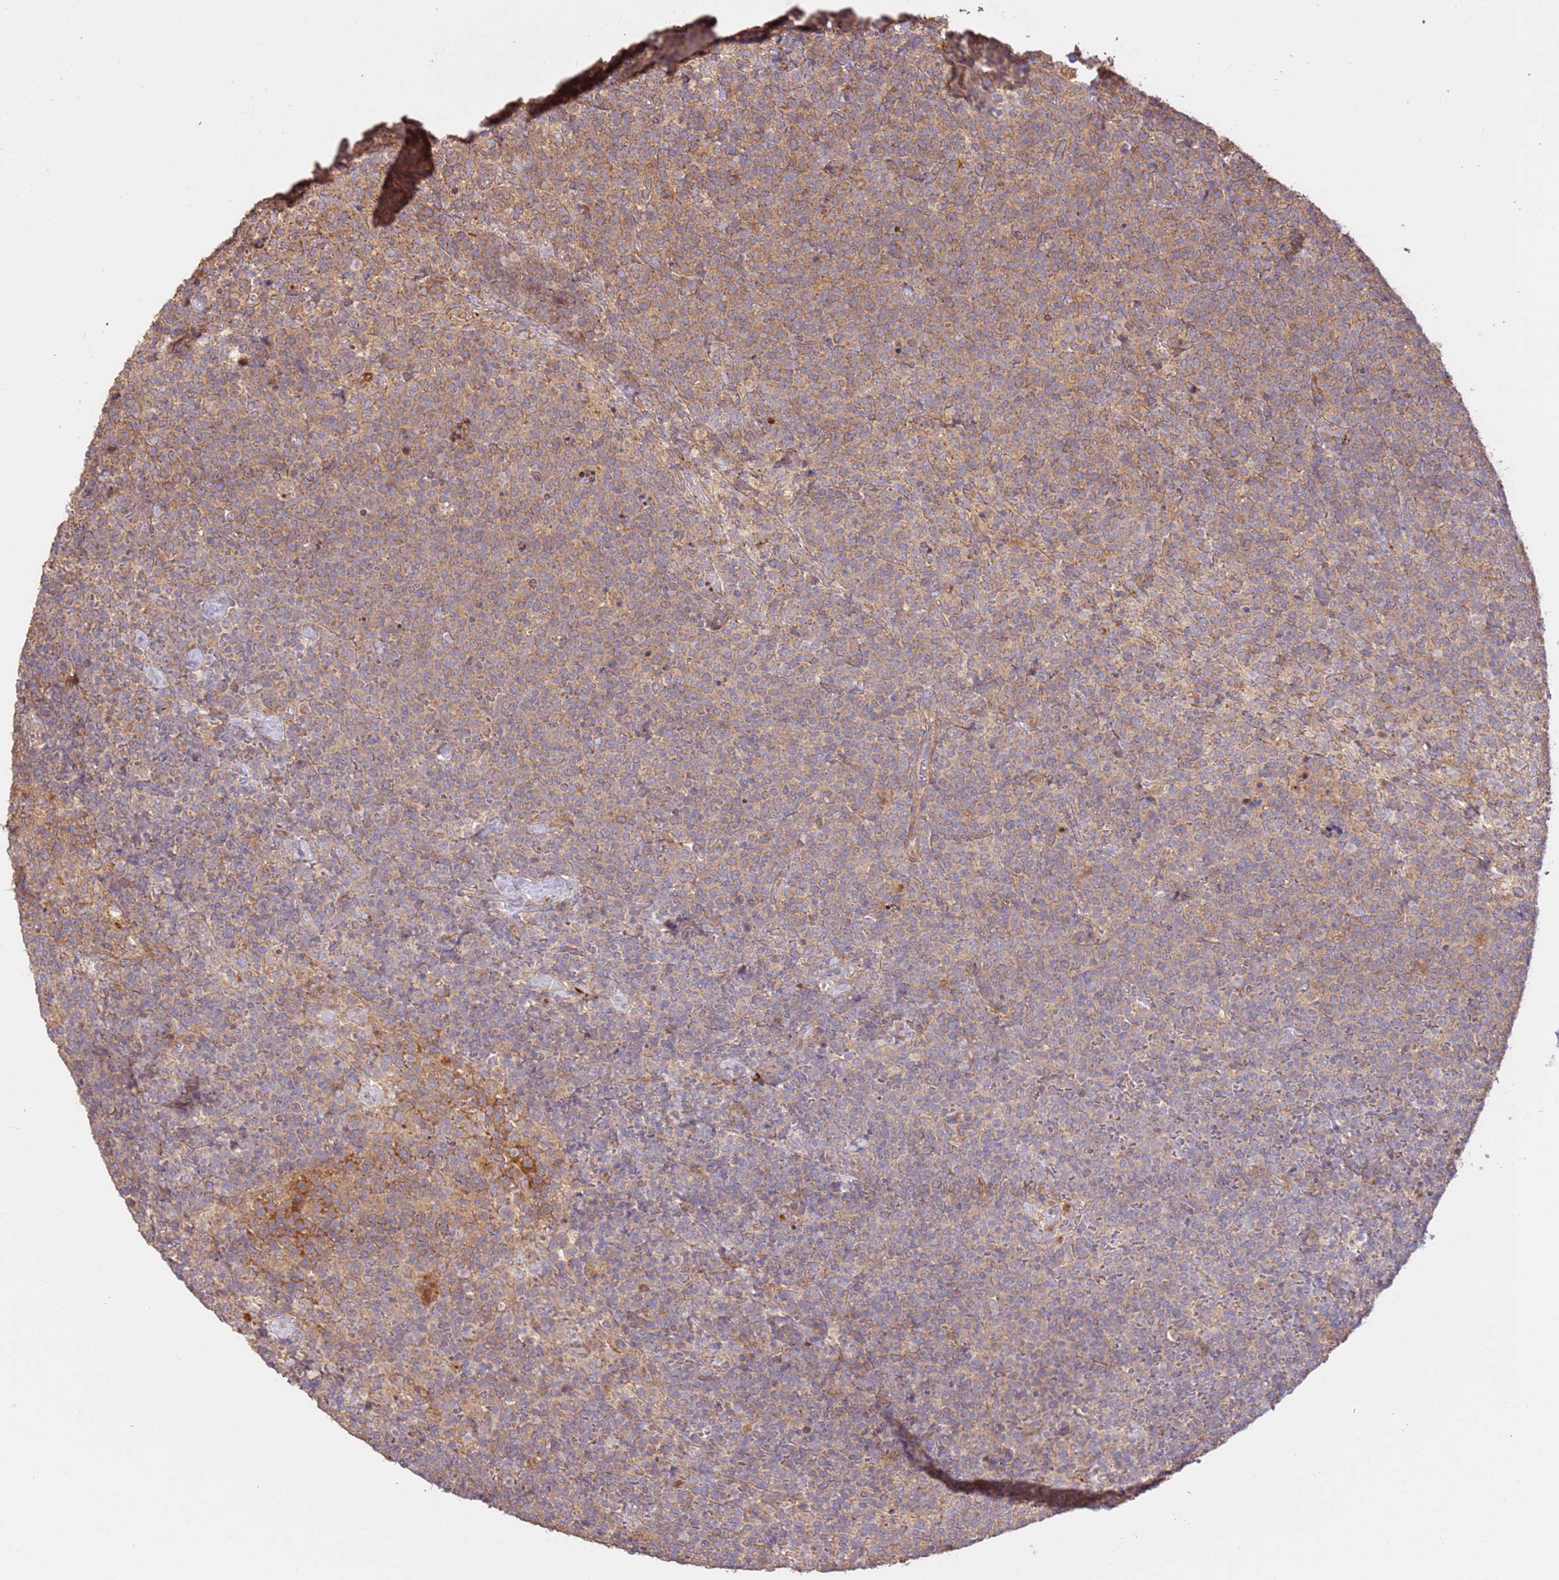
{"staining": {"intensity": "weak", "quantity": ">75%", "location": "cytoplasmic/membranous"}, "tissue": "lymphoma", "cell_type": "Tumor cells", "image_type": "cancer", "snomed": [{"axis": "morphology", "description": "Malignant lymphoma, non-Hodgkin's type, High grade"}, {"axis": "topography", "description": "Lymph node"}], "caption": "IHC of human malignant lymphoma, non-Hodgkin's type (high-grade) demonstrates low levels of weak cytoplasmic/membranous staining in approximately >75% of tumor cells. The protein of interest is shown in brown color, while the nuclei are stained blue.", "gene": "CEP55", "patient": {"sex": "male", "age": 61}}